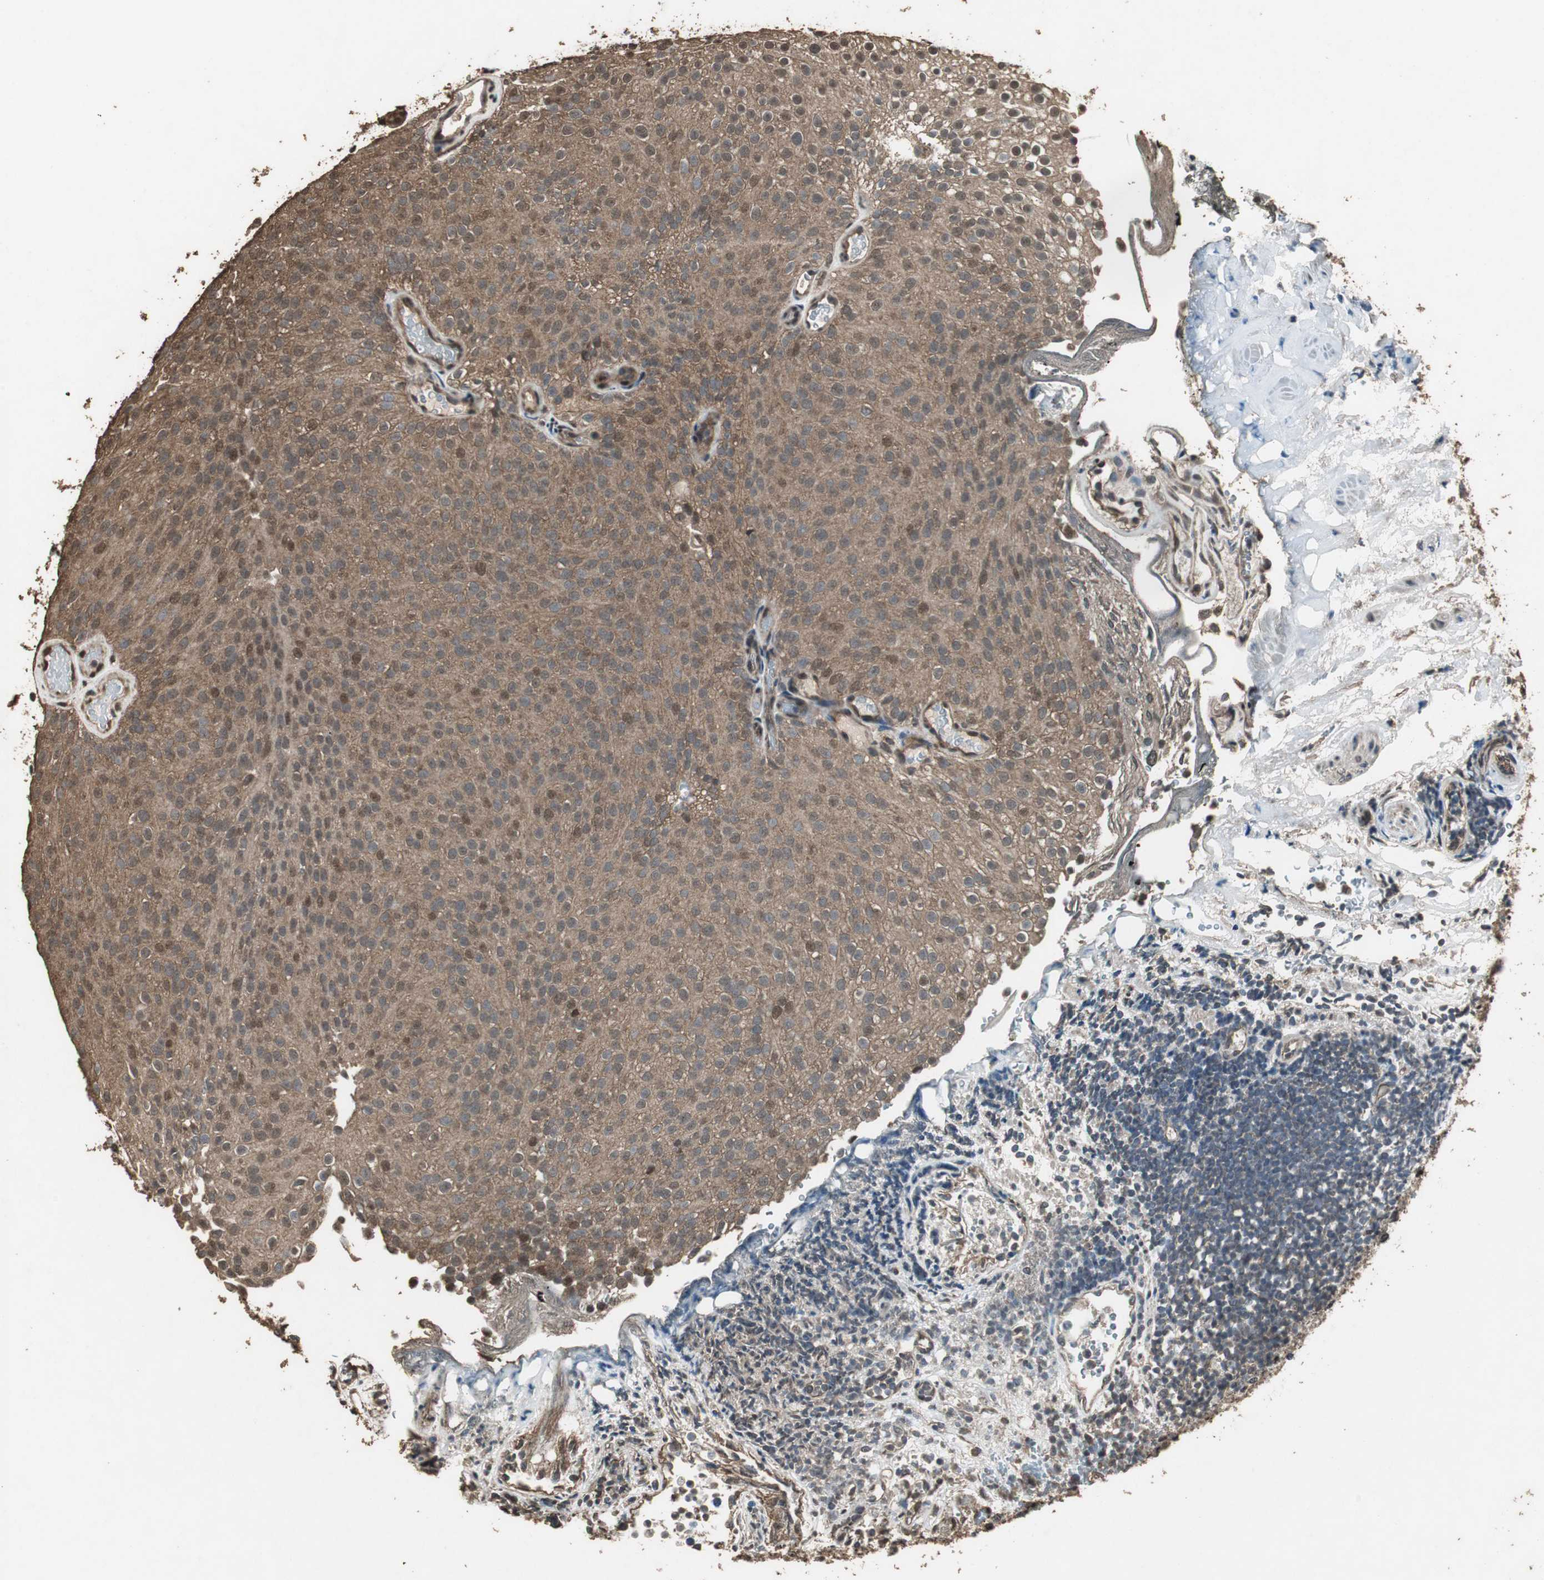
{"staining": {"intensity": "moderate", "quantity": ">75%", "location": "cytoplasmic/membranous,nuclear"}, "tissue": "urothelial cancer", "cell_type": "Tumor cells", "image_type": "cancer", "snomed": [{"axis": "morphology", "description": "Urothelial carcinoma, Low grade"}, {"axis": "topography", "description": "Urinary bladder"}], "caption": "A brown stain labels moderate cytoplasmic/membranous and nuclear positivity of a protein in human urothelial carcinoma (low-grade) tumor cells.", "gene": "PPP1R13B", "patient": {"sex": "male", "age": 78}}